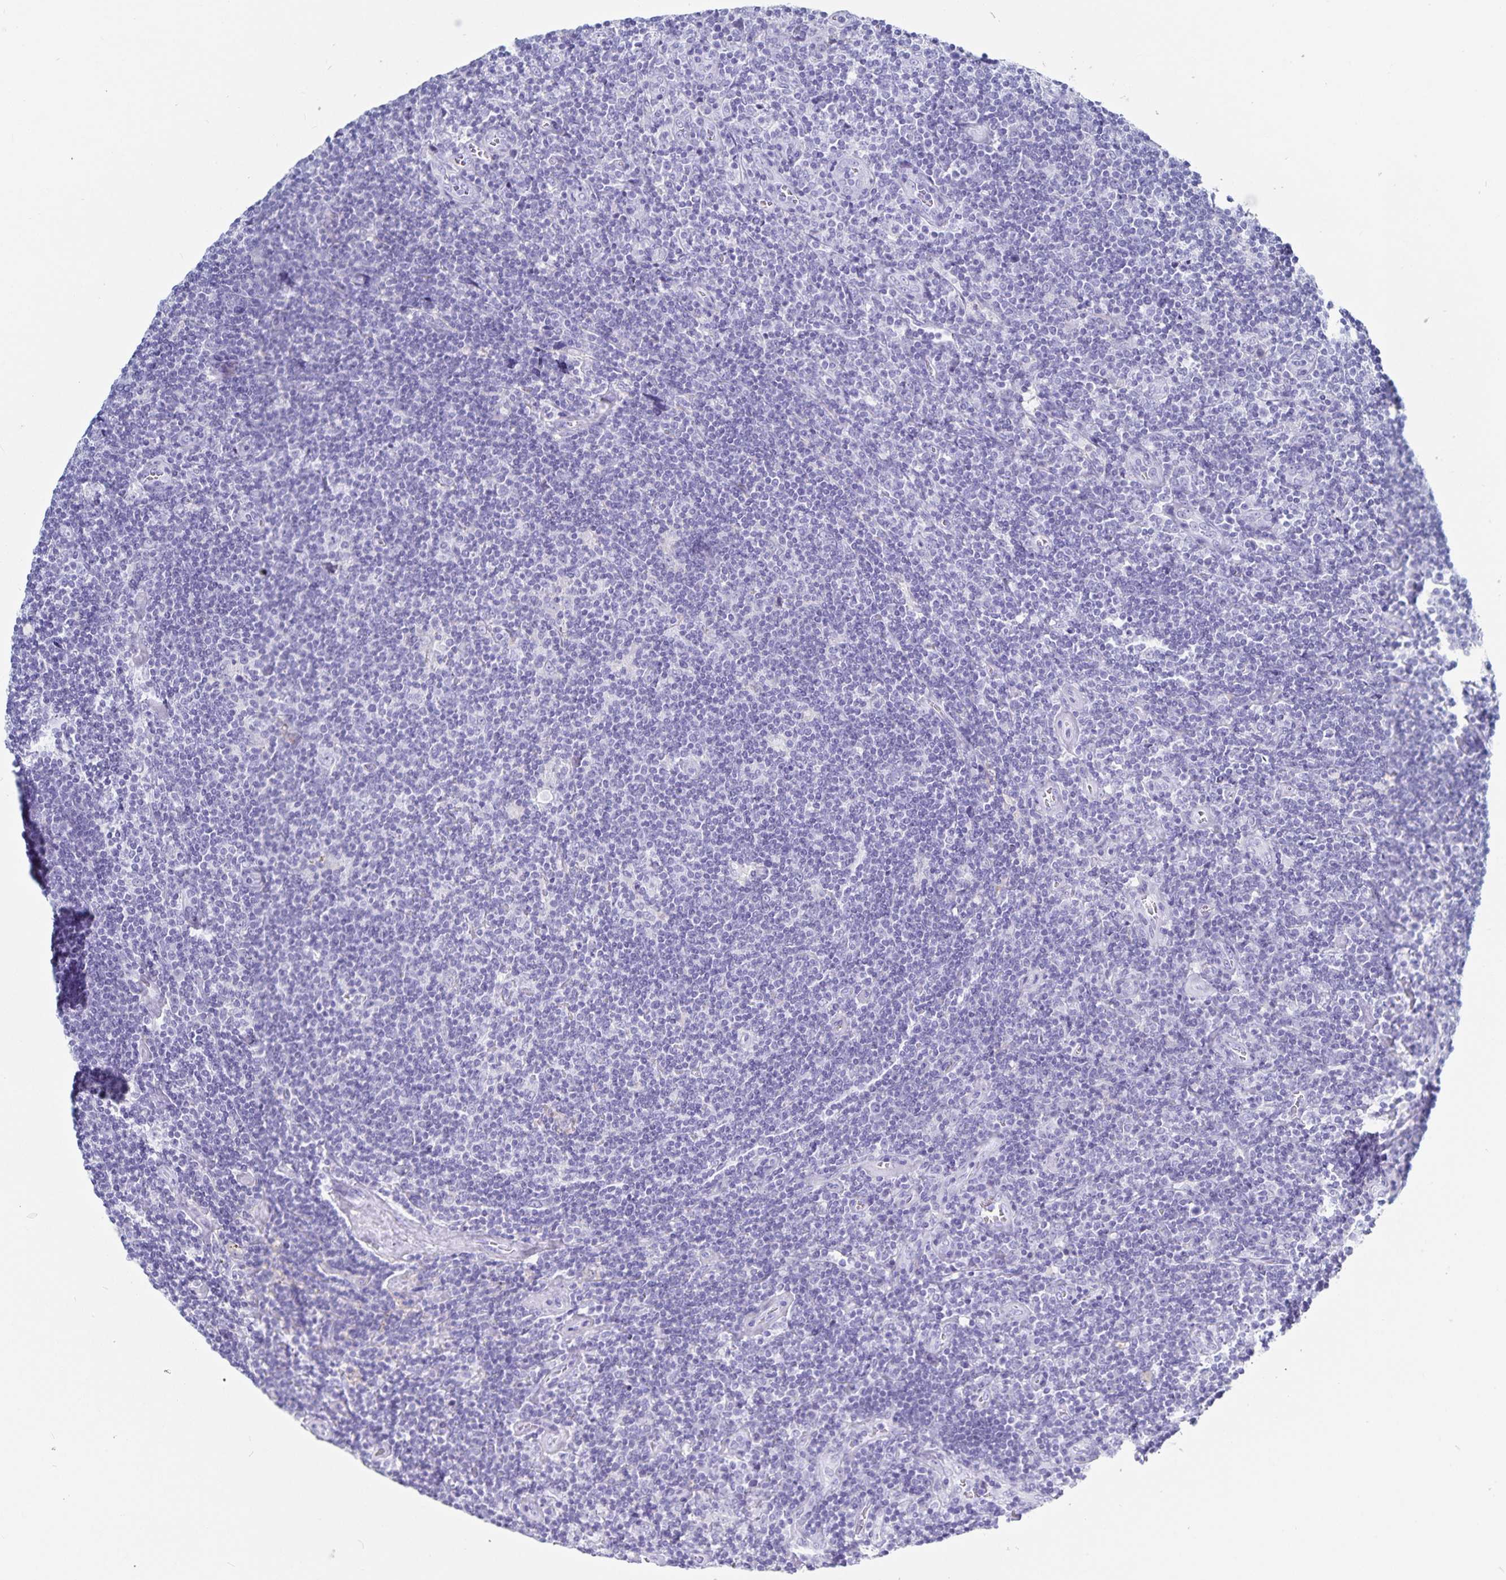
{"staining": {"intensity": "negative", "quantity": "none", "location": "none"}, "tissue": "lymphoma", "cell_type": "Tumor cells", "image_type": "cancer", "snomed": [{"axis": "morphology", "description": "Hodgkin's disease, NOS"}, {"axis": "topography", "description": "Lymph node"}], "caption": "Lymphoma was stained to show a protein in brown. There is no significant expression in tumor cells.", "gene": "C19orf73", "patient": {"sex": "male", "age": 40}}